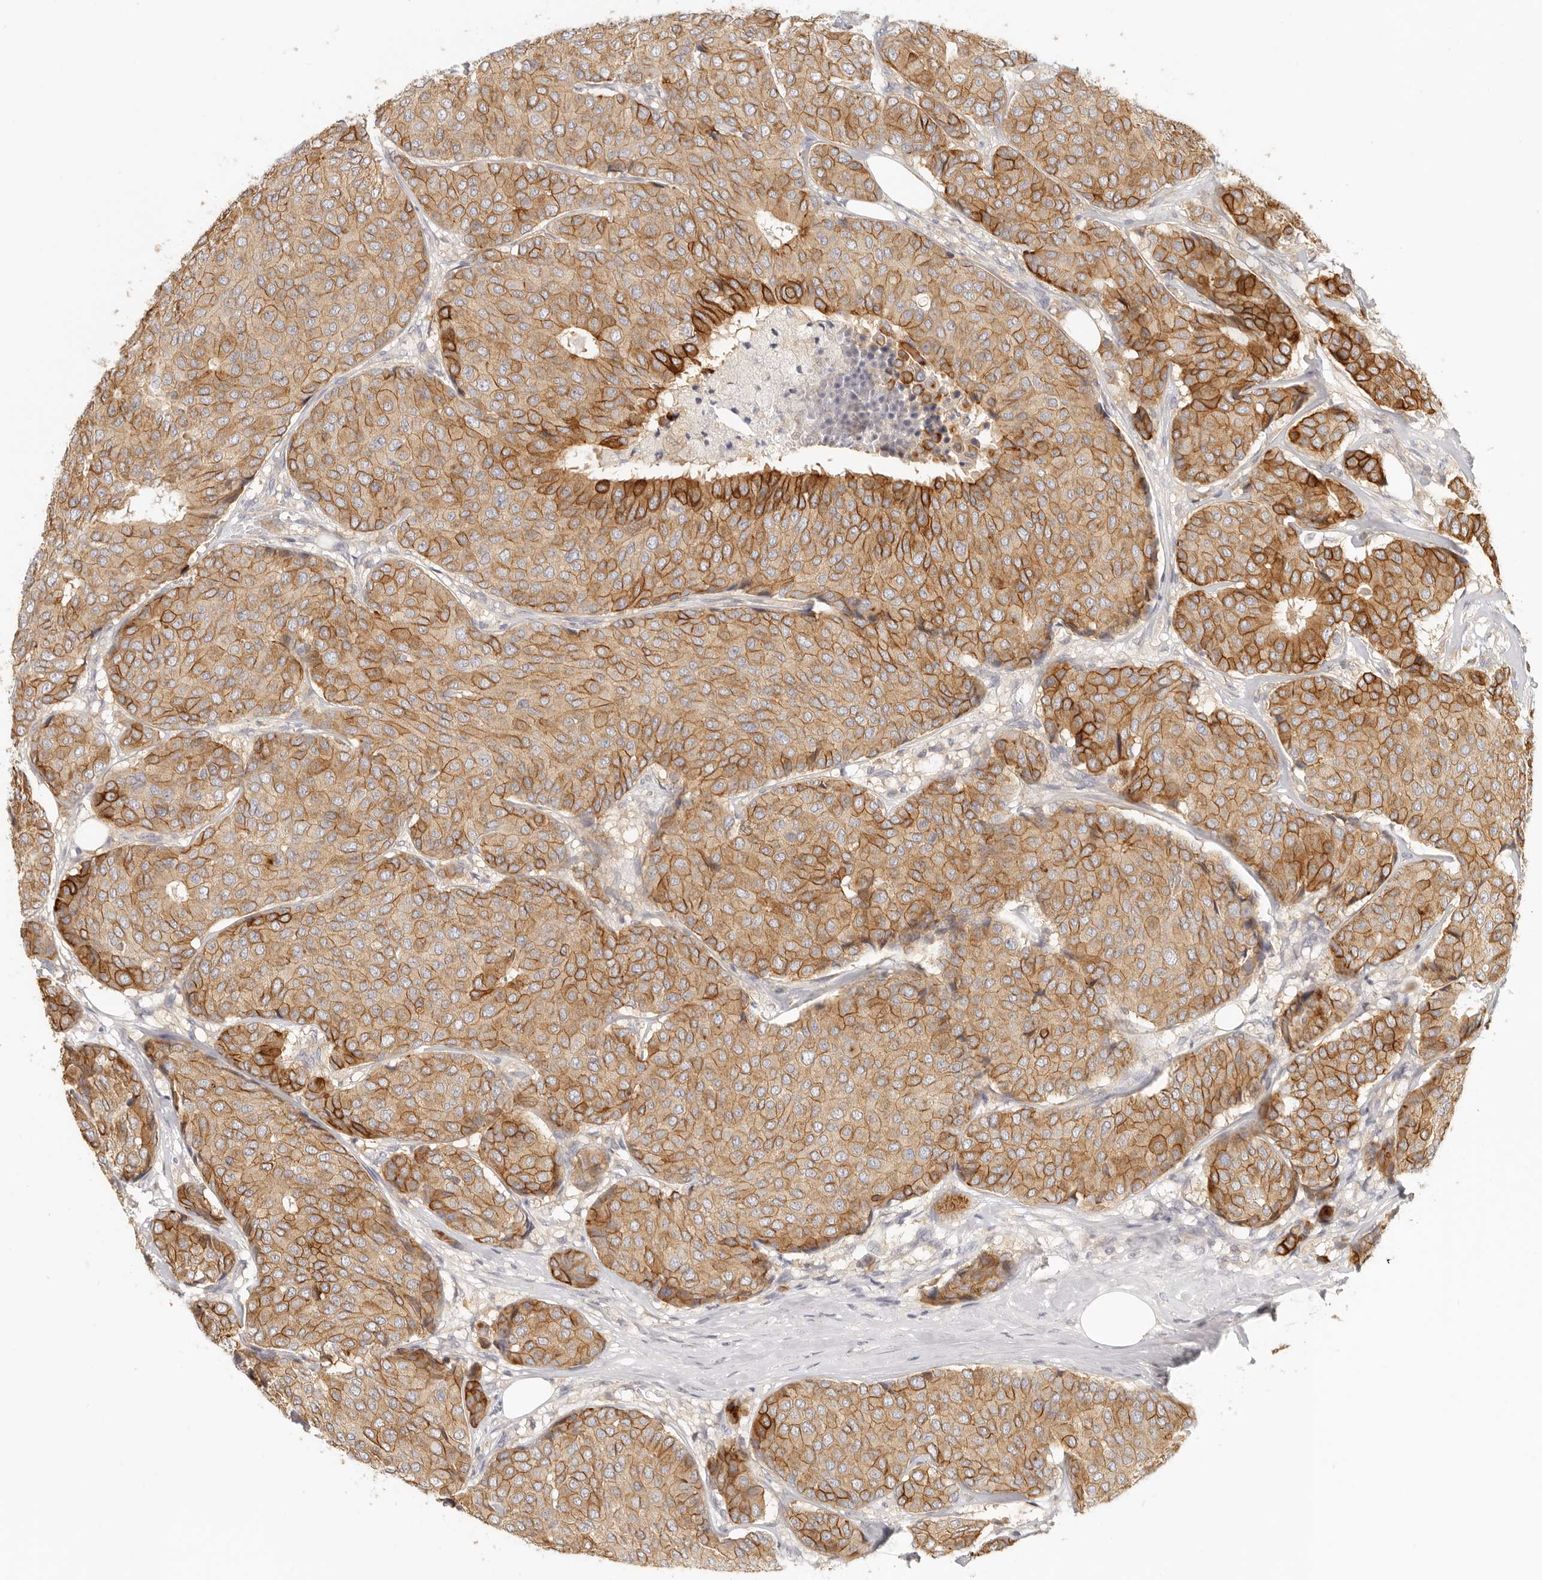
{"staining": {"intensity": "moderate", "quantity": ">75%", "location": "cytoplasmic/membranous"}, "tissue": "breast cancer", "cell_type": "Tumor cells", "image_type": "cancer", "snomed": [{"axis": "morphology", "description": "Duct carcinoma"}, {"axis": "topography", "description": "Breast"}], "caption": "IHC of human breast cancer displays medium levels of moderate cytoplasmic/membranous staining in about >75% of tumor cells.", "gene": "ANXA9", "patient": {"sex": "female", "age": 75}}